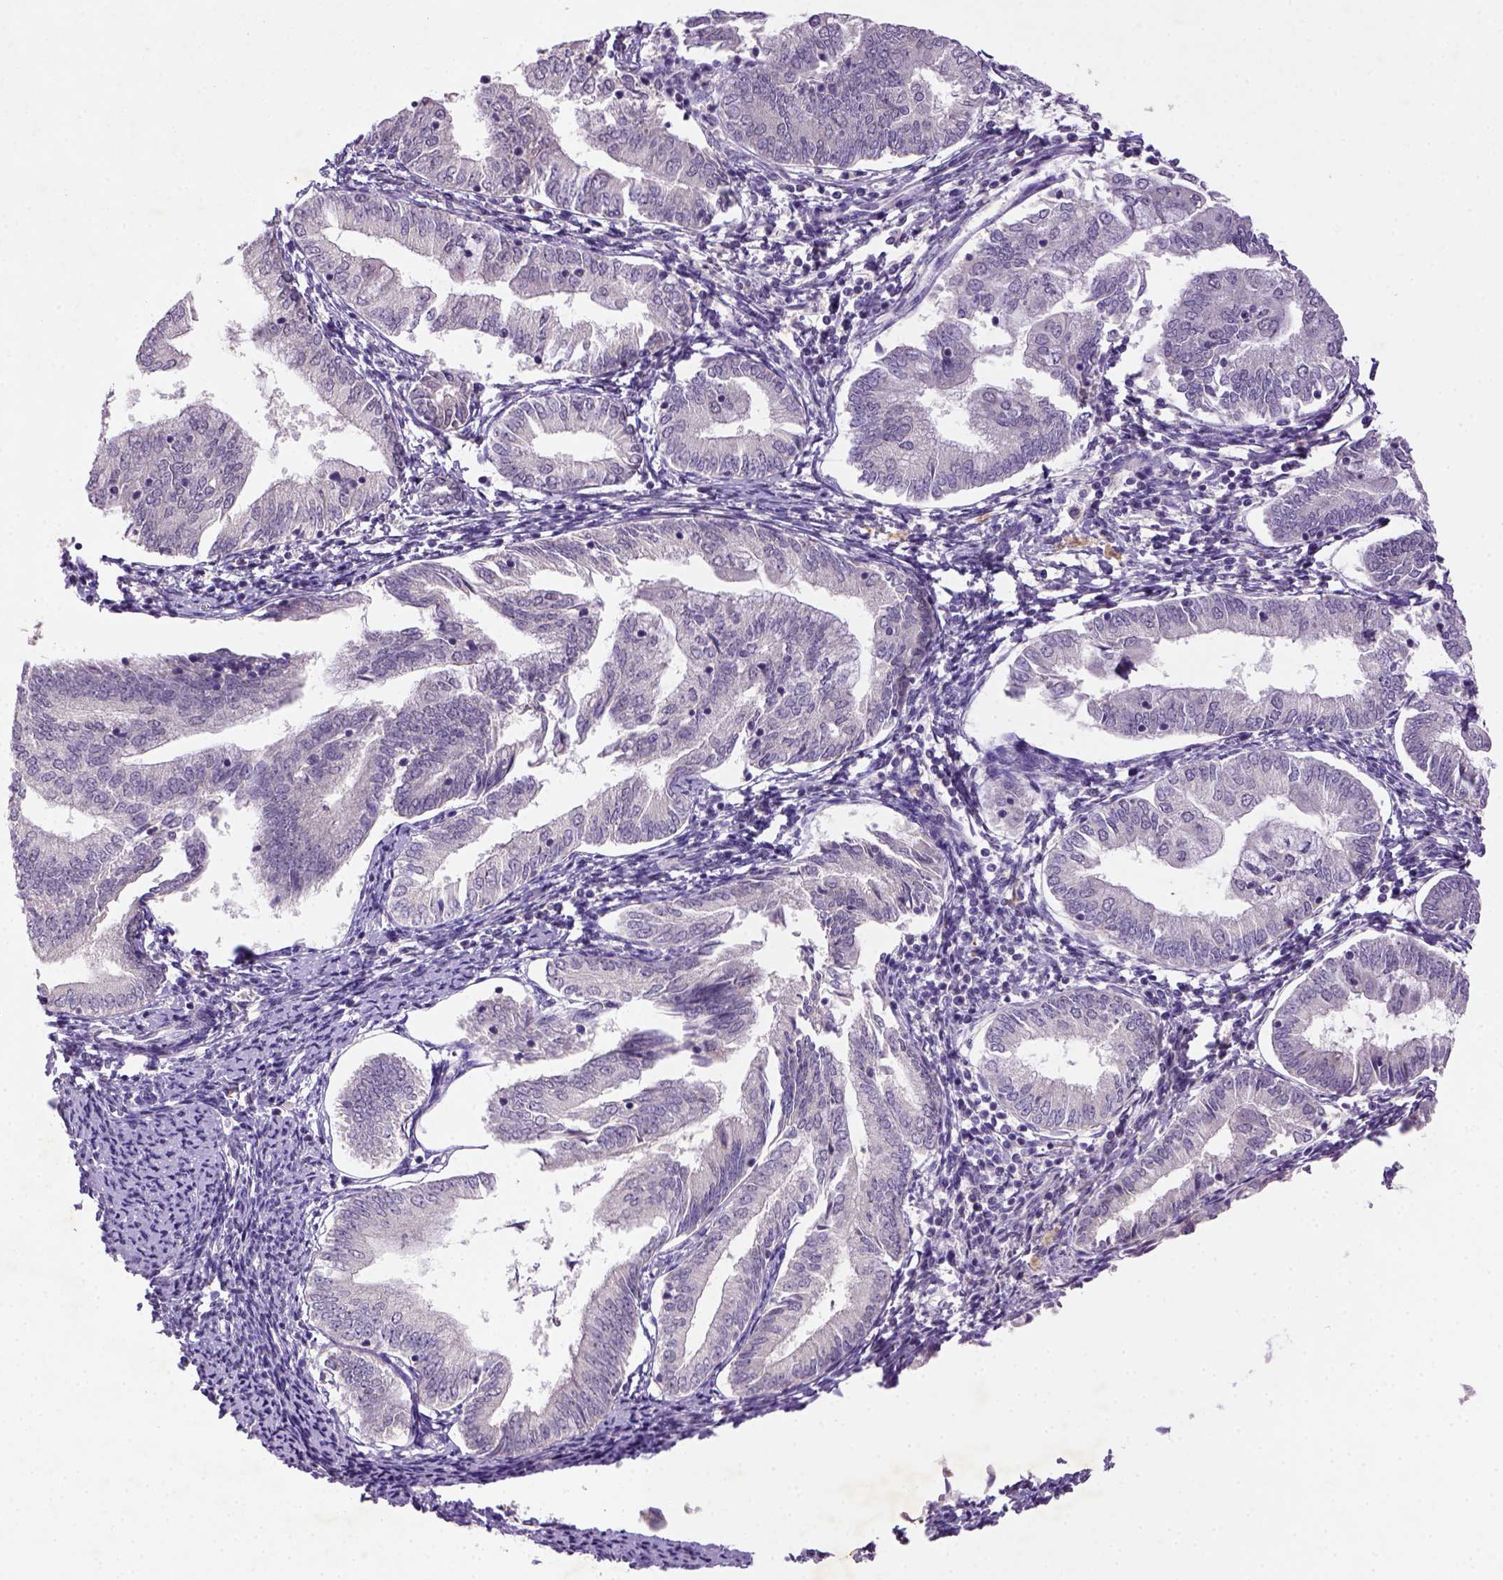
{"staining": {"intensity": "negative", "quantity": "none", "location": "none"}, "tissue": "endometrial cancer", "cell_type": "Tumor cells", "image_type": "cancer", "snomed": [{"axis": "morphology", "description": "Adenocarcinoma, NOS"}, {"axis": "topography", "description": "Endometrium"}], "caption": "Immunohistochemistry image of neoplastic tissue: human adenocarcinoma (endometrial) stained with DAB demonstrates no significant protein staining in tumor cells. (Stains: DAB immunohistochemistry with hematoxylin counter stain, Microscopy: brightfield microscopy at high magnification).", "gene": "NLGN2", "patient": {"sex": "female", "age": 55}}